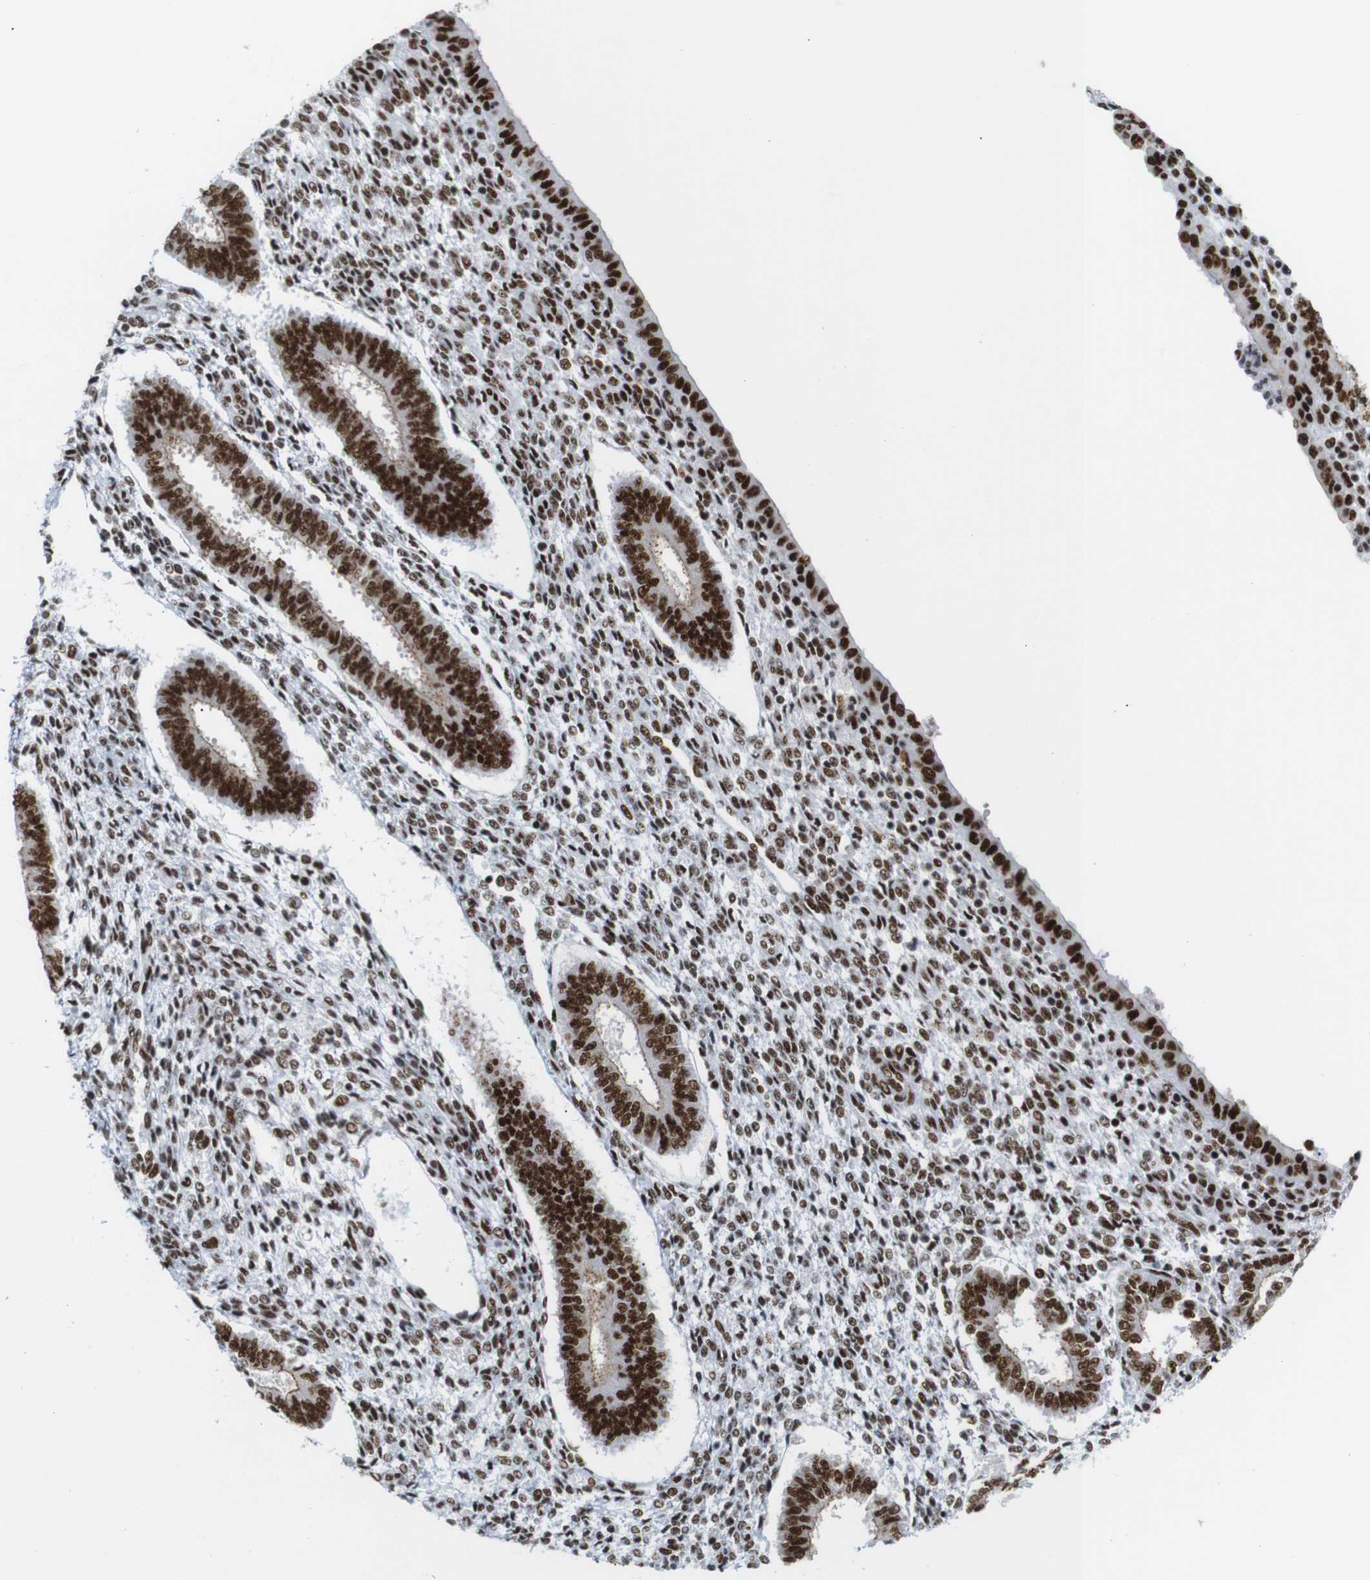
{"staining": {"intensity": "strong", "quantity": "25%-75%", "location": "nuclear"}, "tissue": "endometrium", "cell_type": "Cells in endometrial stroma", "image_type": "normal", "snomed": [{"axis": "morphology", "description": "Normal tissue, NOS"}, {"axis": "topography", "description": "Endometrium"}], "caption": "A high-resolution photomicrograph shows IHC staining of benign endometrium, which exhibits strong nuclear expression in about 25%-75% of cells in endometrial stroma.", "gene": "TRA2B", "patient": {"sex": "female", "age": 35}}